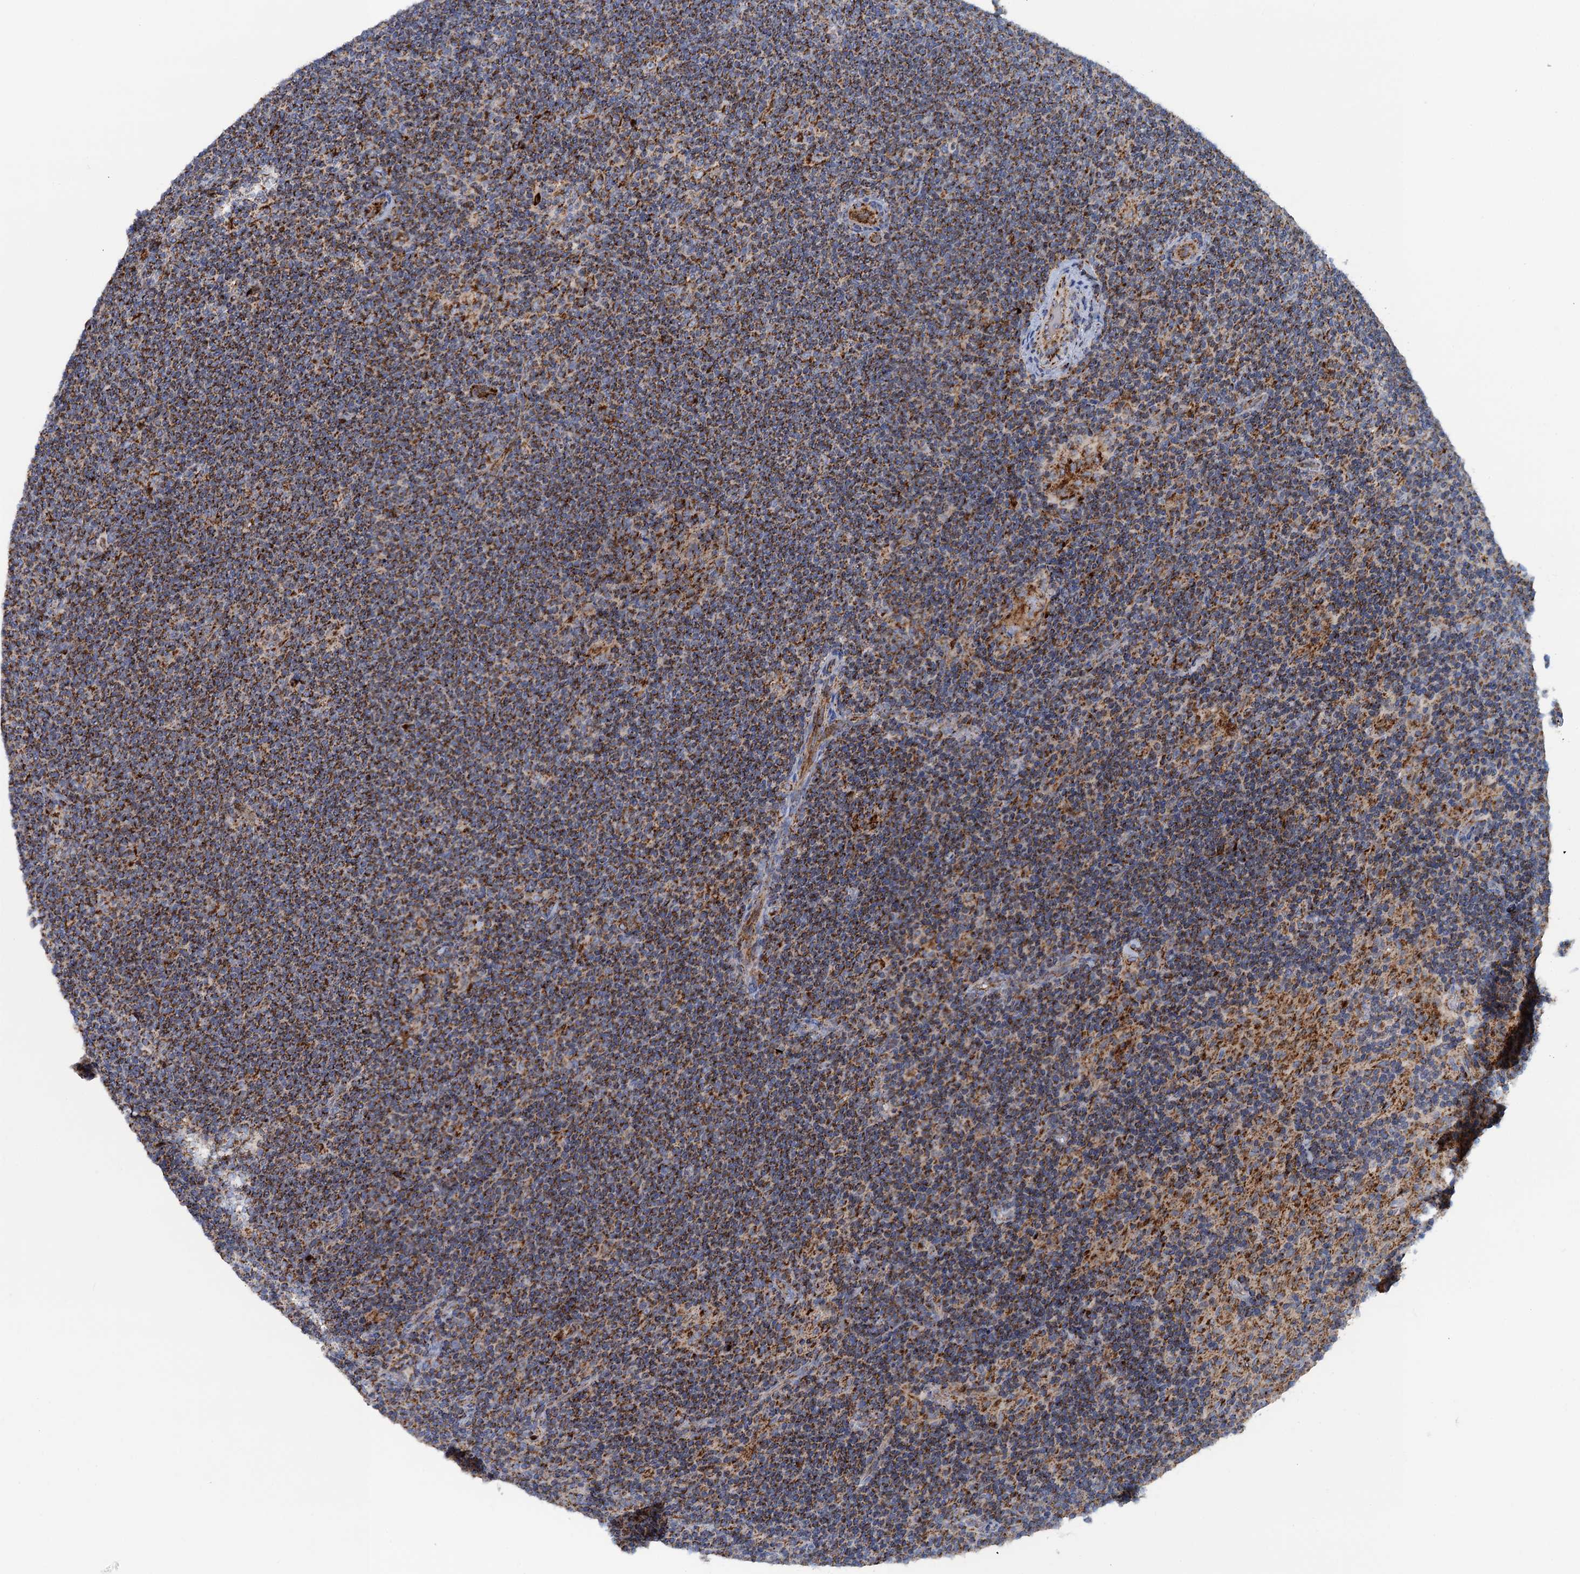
{"staining": {"intensity": "moderate", "quantity": ">75%", "location": "cytoplasmic/membranous"}, "tissue": "lymphoma", "cell_type": "Tumor cells", "image_type": "cancer", "snomed": [{"axis": "morphology", "description": "Hodgkin's disease, NOS"}, {"axis": "topography", "description": "Lymph node"}], "caption": "Protein expression by IHC shows moderate cytoplasmic/membranous expression in about >75% of tumor cells in lymphoma. (IHC, brightfield microscopy, high magnification).", "gene": "GTPBP3", "patient": {"sex": "female", "age": 57}}